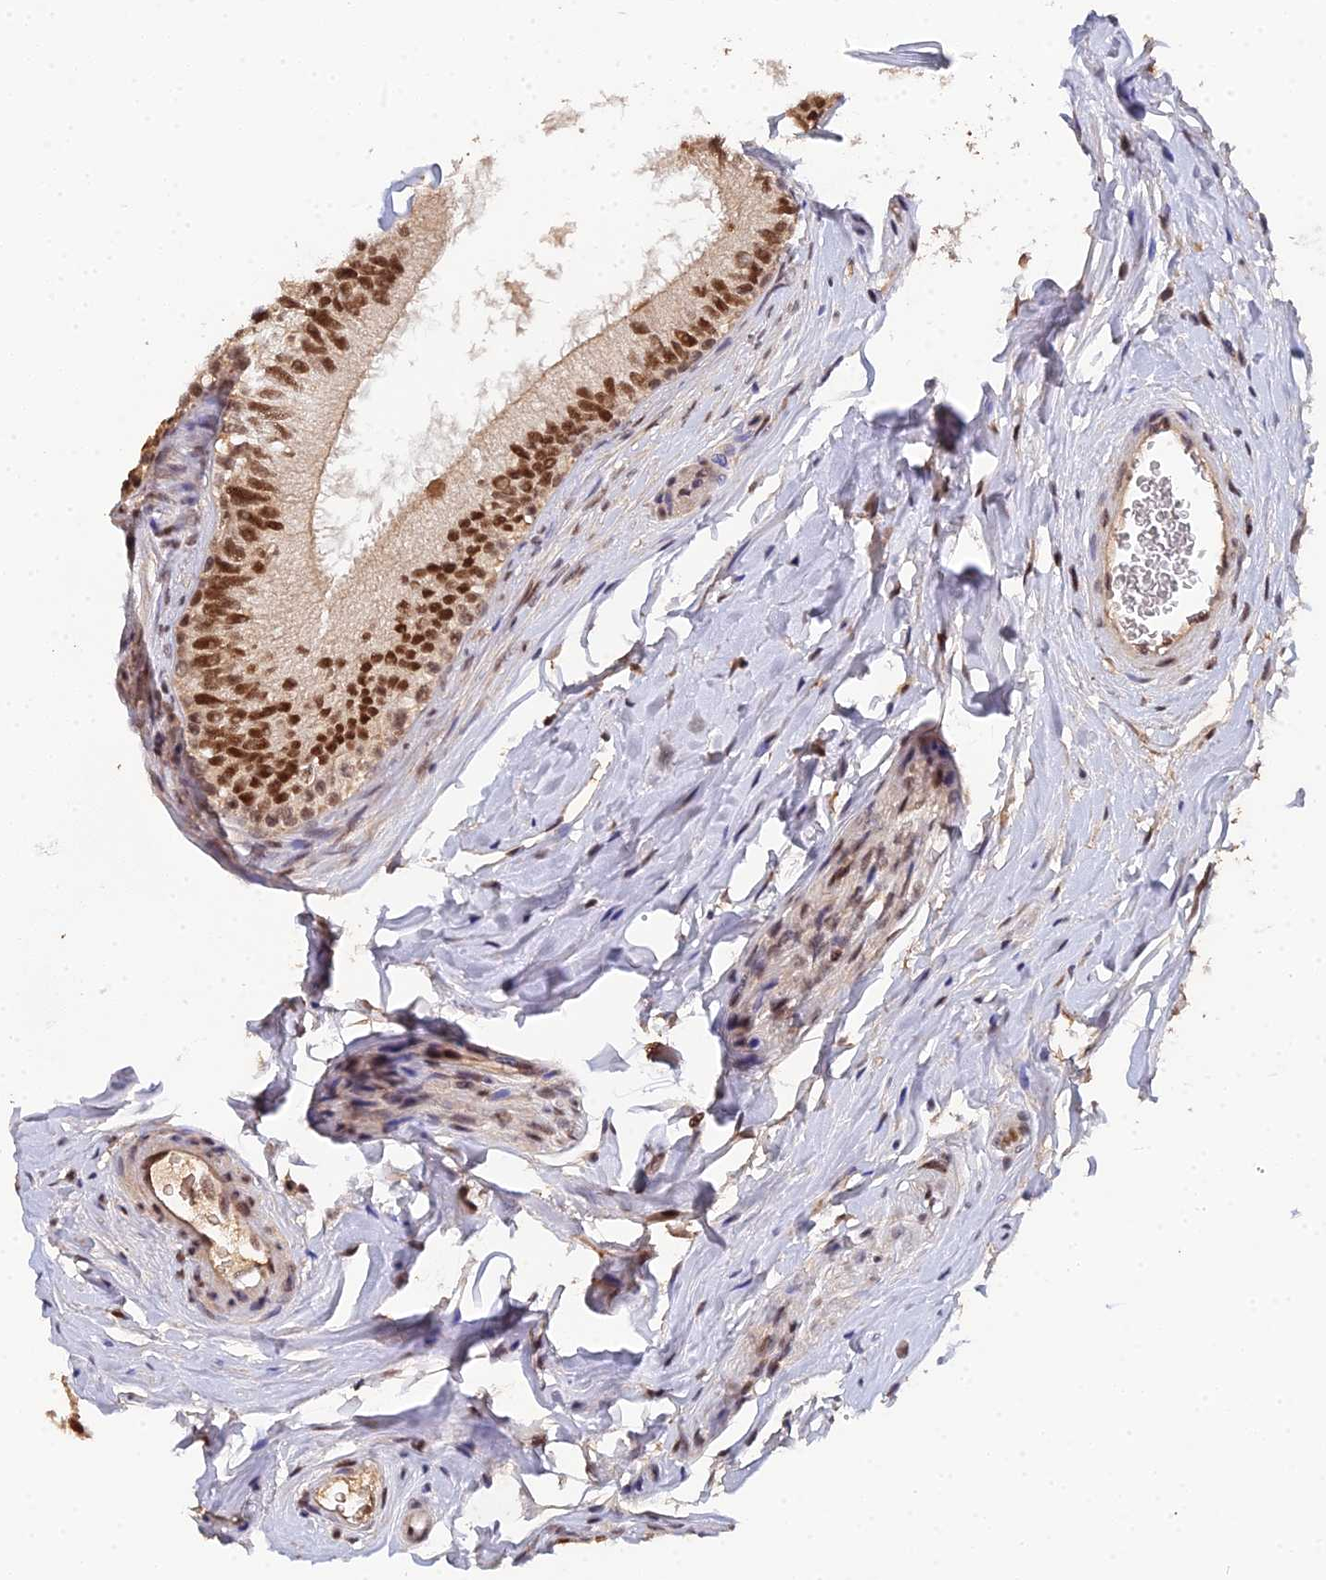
{"staining": {"intensity": "strong", "quantity": ">75%", "location": "nuclear"}, "tissue": "epididymis", "cell_type": "Glandular cells", "image_type": "normal", "snomed": [{"axis": "morphology", "description": "Normal tissue, NOS"}, {"axis": "topography", "description": "Epididymis"}], "caption": "Brown immunohistochemical staining in unremarkable human epididymis exhibits strong nuclear staining in about >75% of glandular cells.", "gene": "BIVM", "patient": {"sex": "male", "age": 33}}